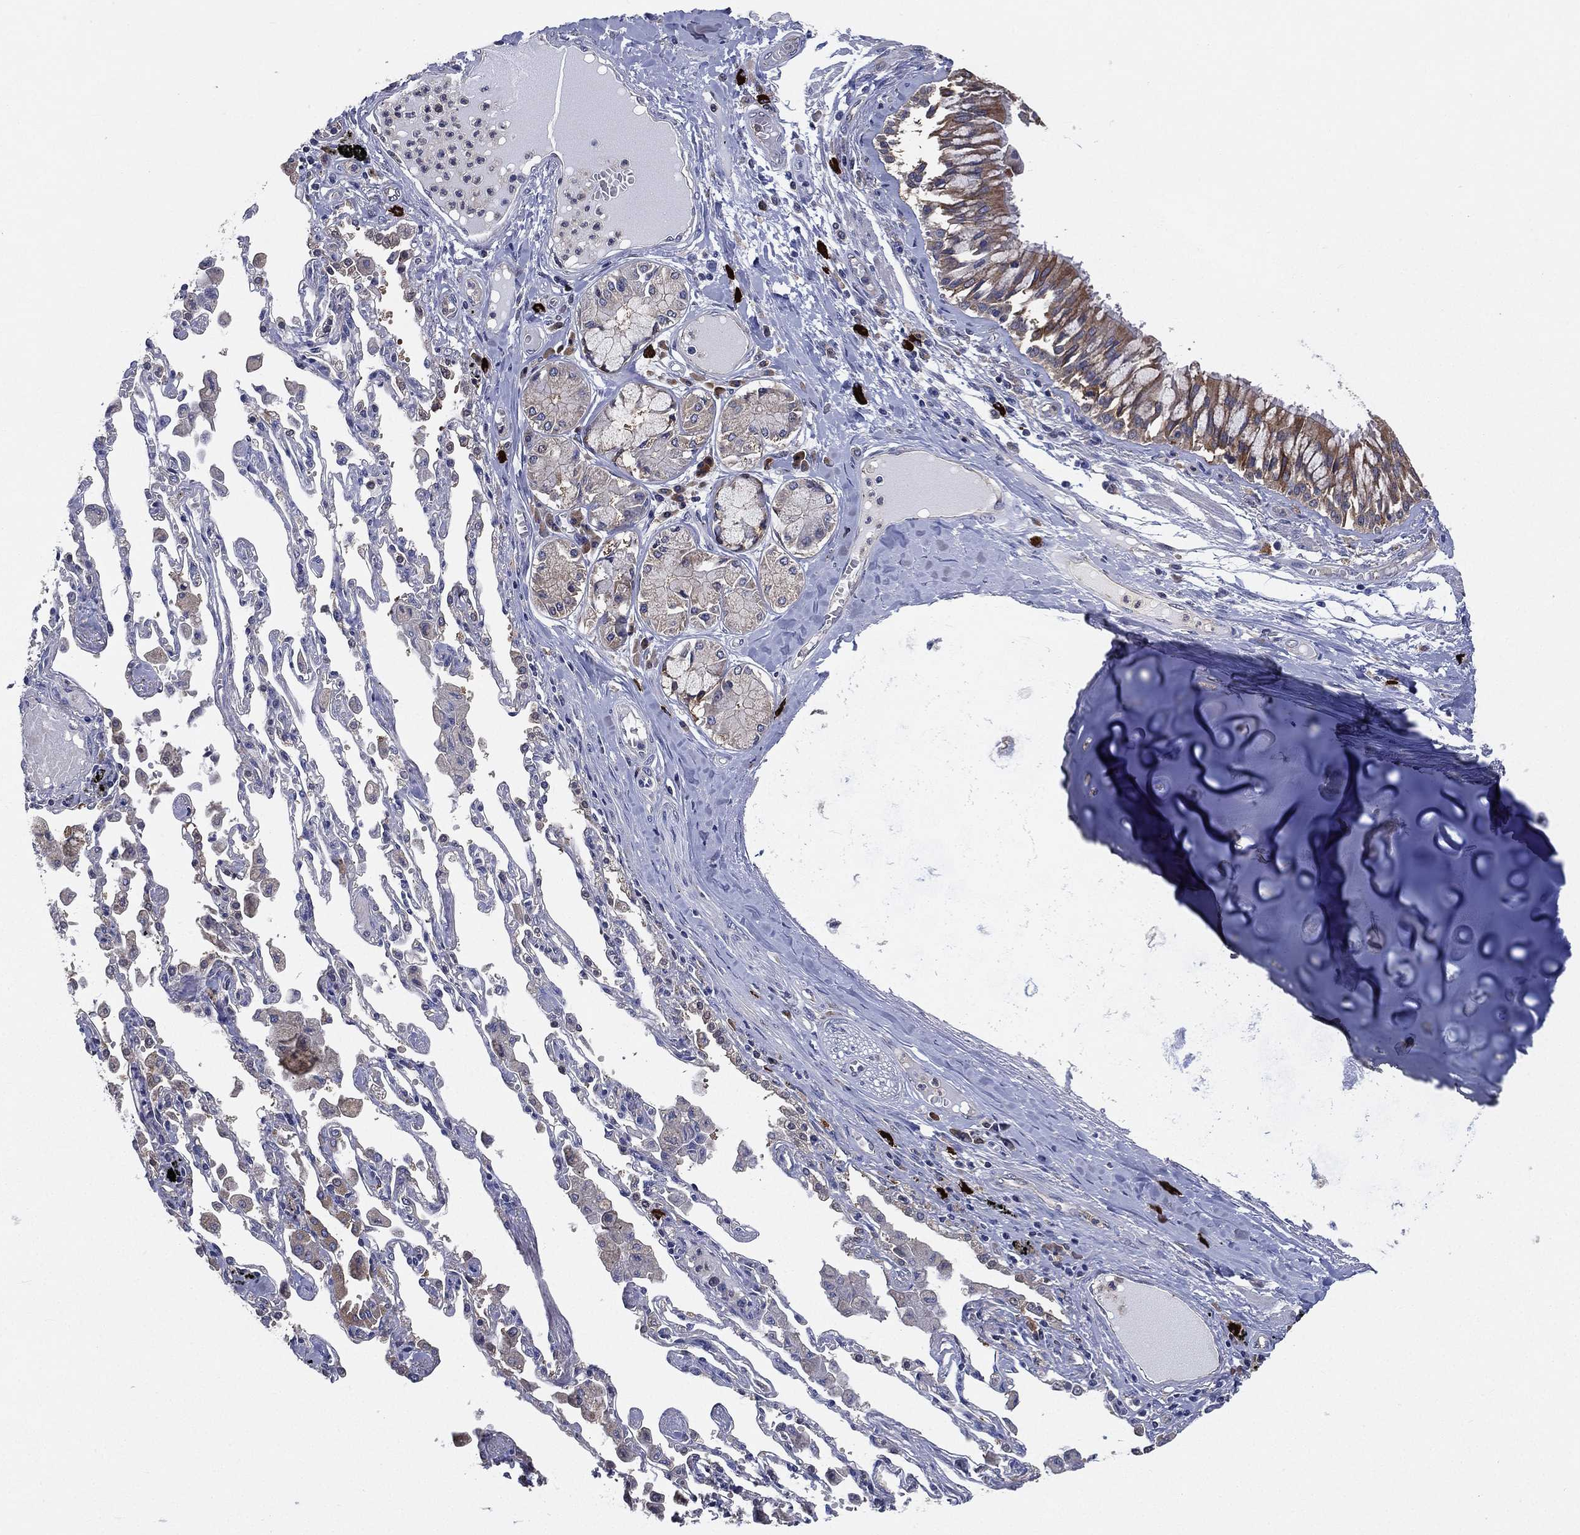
{"staining": {"intensity": "strong", "quantity": "25%-75%", "location": "cytoplasmic/membranous"}, "tissue": "bronchus", "cell_type": "Respiratory epithelial cells", "image_type": "normal", "snomed": [{"axis": "morphology", "description": "Normal tissue, NOS"}, {"axis": "morphology", "description": "Squamous cell carcinoma, NOS"}, {"axis": "topography", "description": "Cartilage tissue"}, {"axis": "topography", "description": "Bronchus"}, {"axis": "topography", "description": "Lung"}], "caption": "Protein analysis of benign bronchus displays strong cytoplasmic/membranous positivity in approximately 25%-75% of respiratory epithelial cells. (DAB IHC with brightfield microscopy, high magnification).", "gene": "SMPD3", "patient": {"sex": "female", "age": 49}}